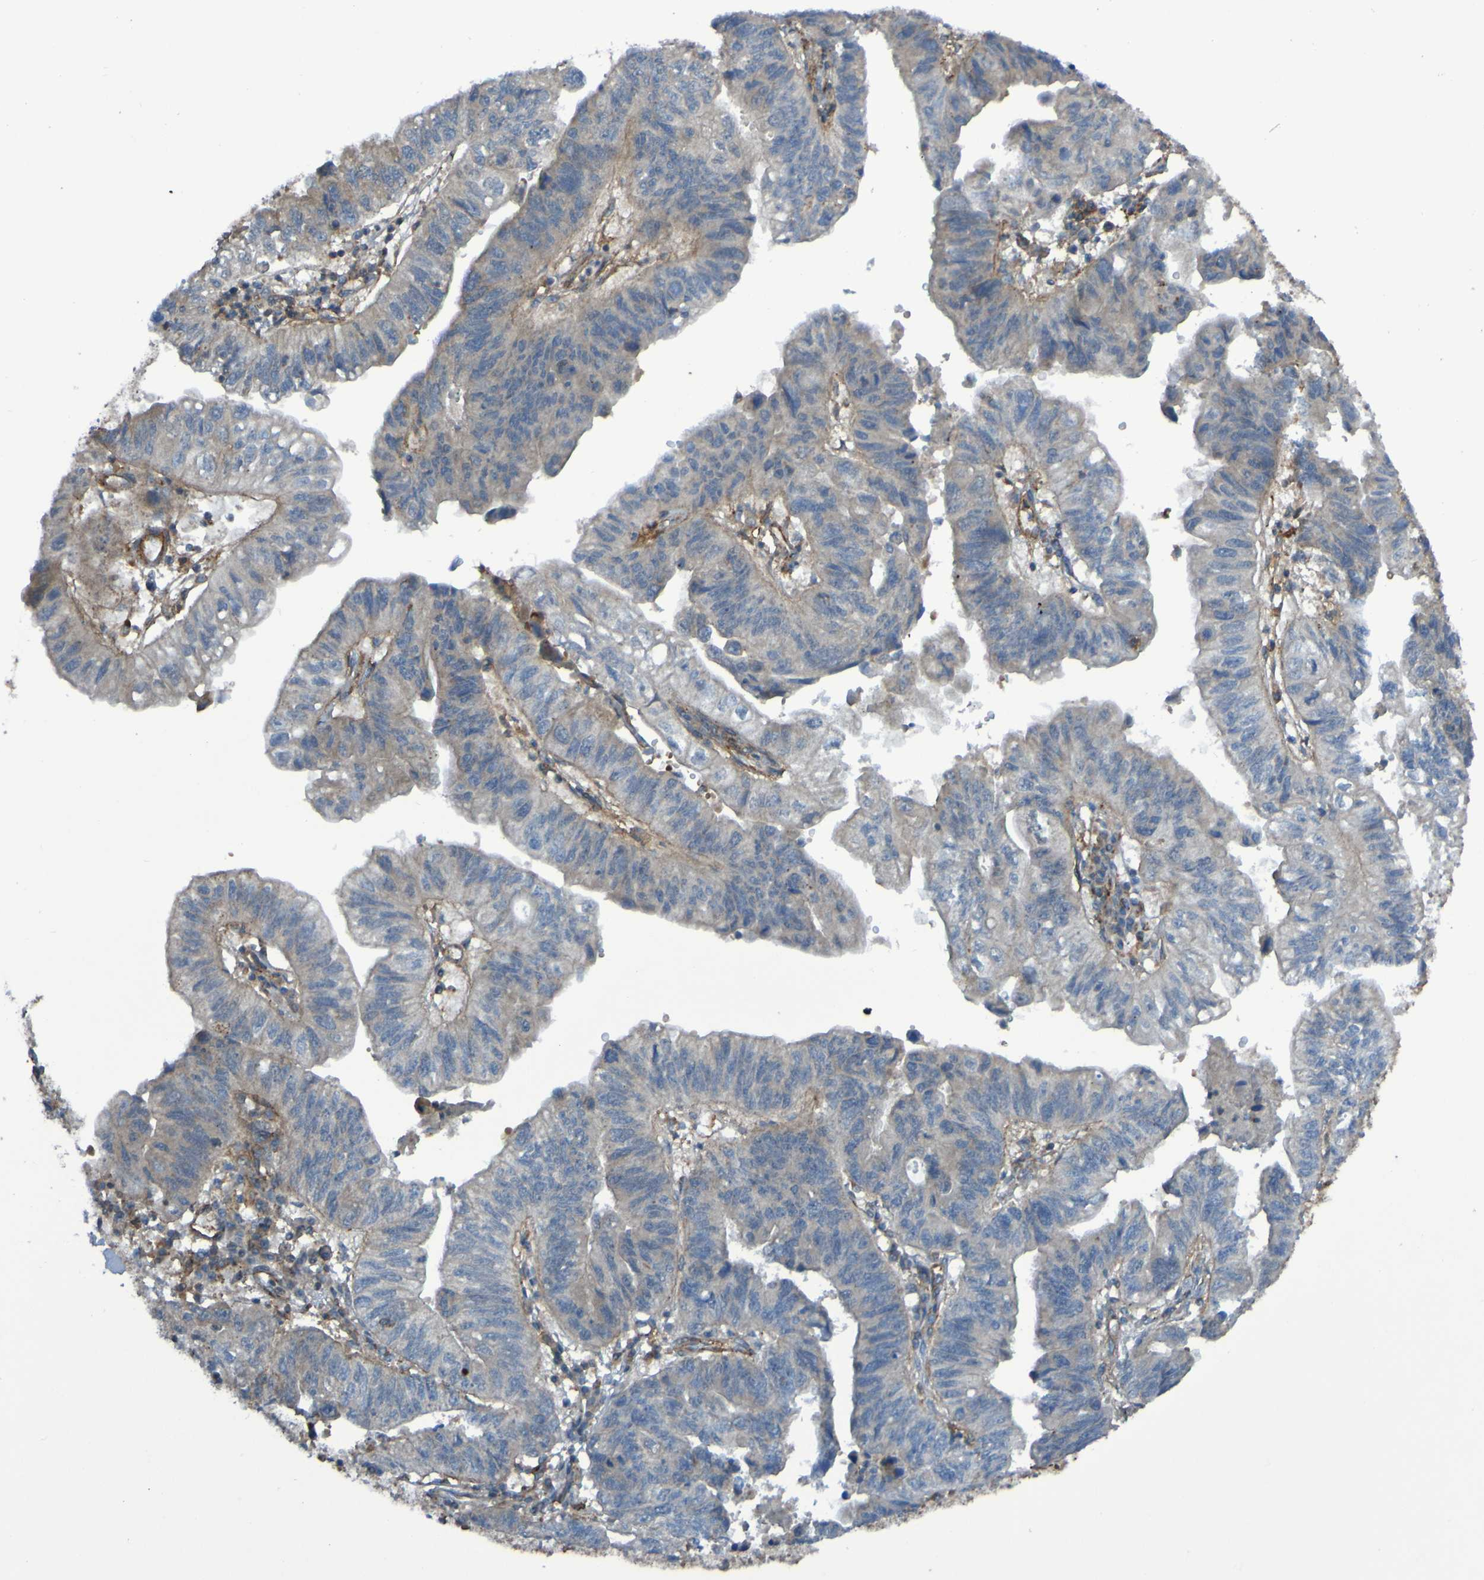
{"staining": {"intensity": "weak", "quantity": ">75%", "location": "cytoplasmic/membranous"}, "tissue": "stomach cancer", "cell_type": "Tumor cells", "image_type": "cancer", "snomed": [{"axis": "morphology", "description": "Adenocarcinoma, NOS"}, {"axis": "topography", "description": "Stomach"}], "caption": "Brown immunohistochemical staining in human stomach adenocarcinoma shows weak cytoplasmic/membranous positivity in about >75% of tumor cells.", "gene": "PDGFB", "patient": {"sex": "male", "age": 59}}